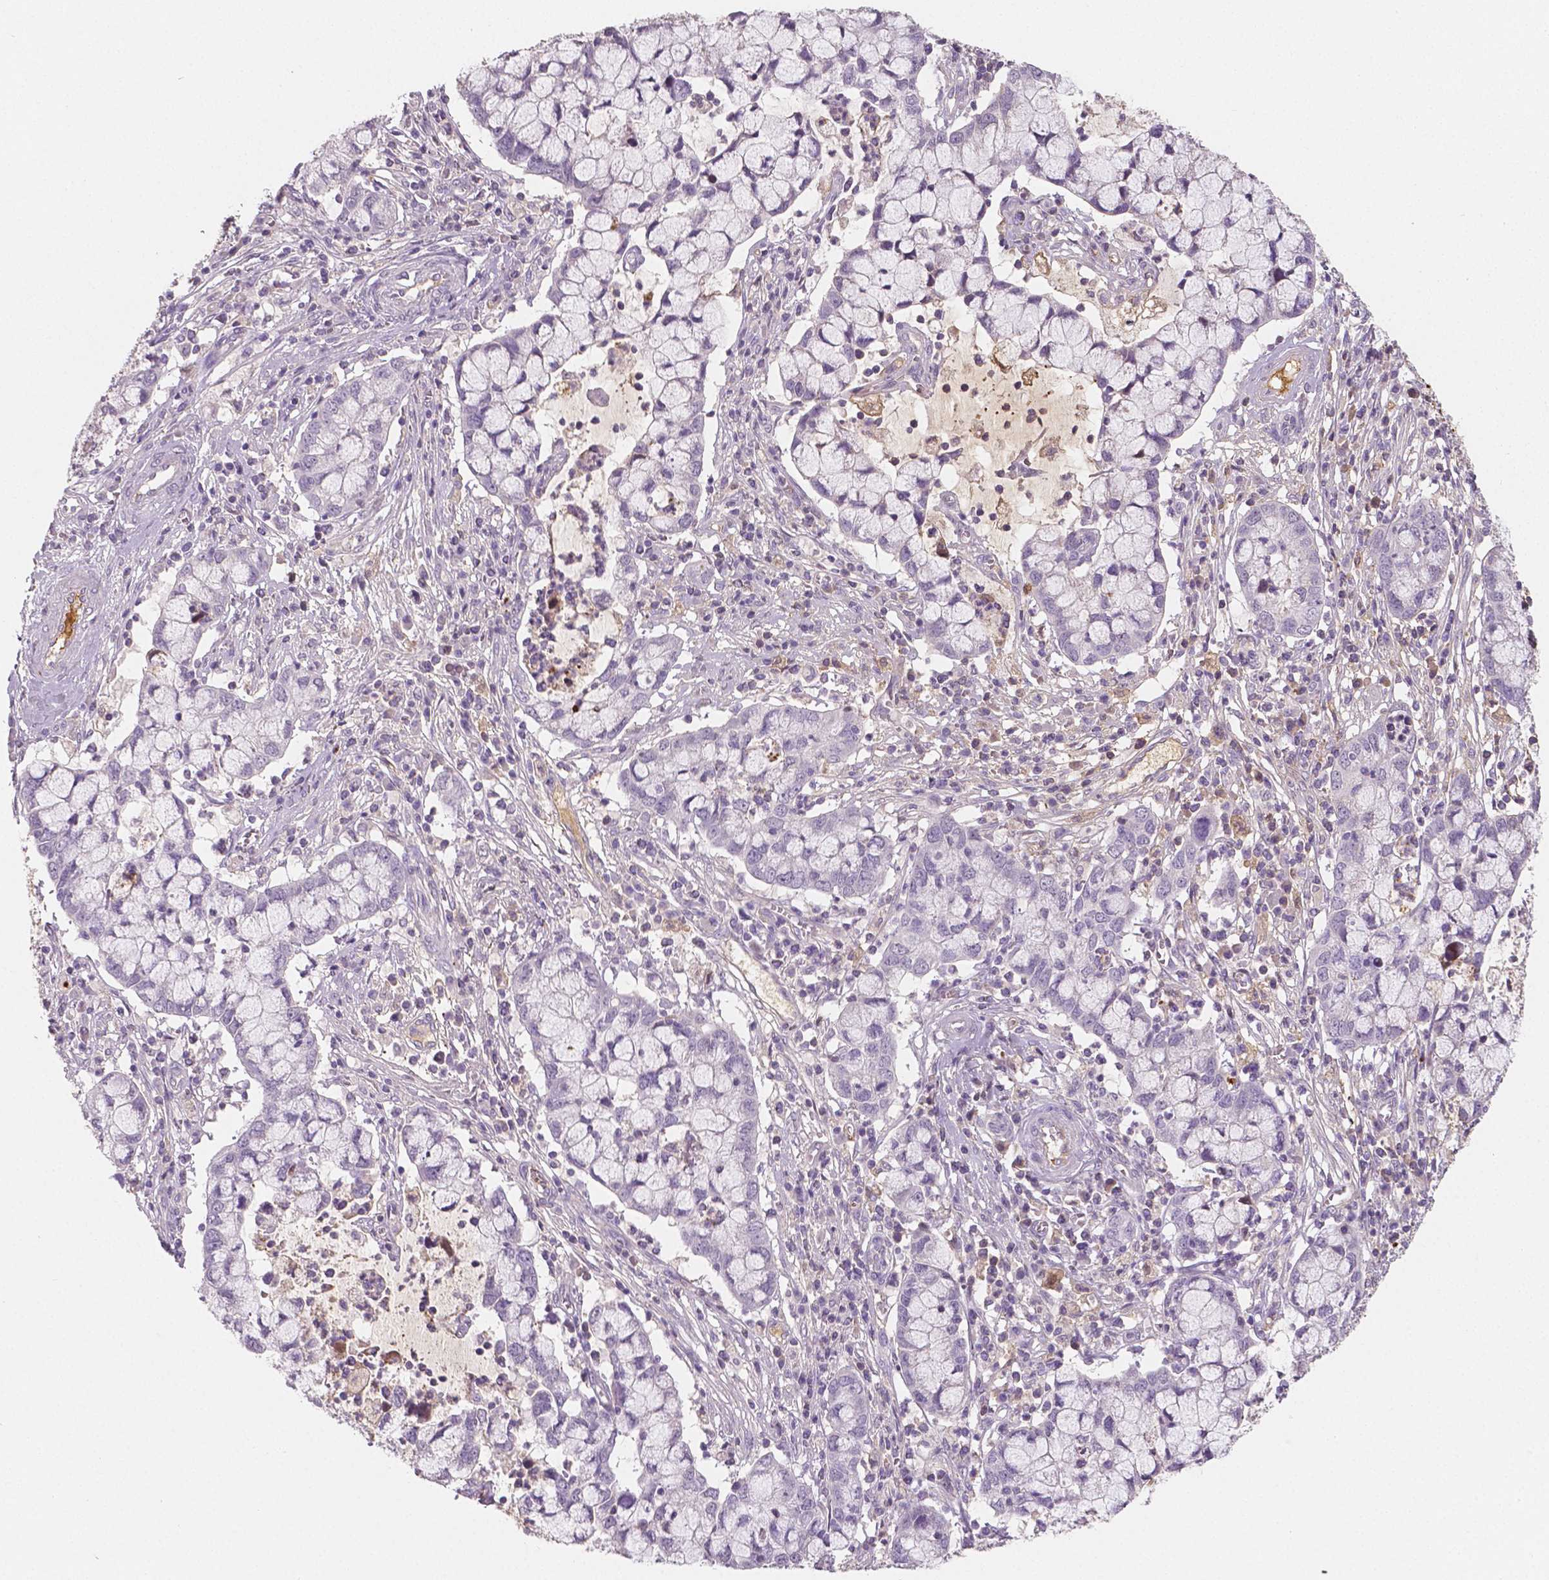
{"staining": {"intensity": "negative", "quantity": "none", "location": "none"}, "tissue": "cervical cancer", "cell_type": "Tumor cells", "image_type": "cancer", "snomed": [{"axis": "morphology", "description": "Adenocarcinoma, NOS"}, {"axis": "topography", "description": "Cervix"}], "caption": "Cervical cancer (adenocarcinoma) stained for a protein using IHC demonstrates no staining tumor cells.", "gene": "APOA4", "patient": {"sex": "female", "age": 40}}